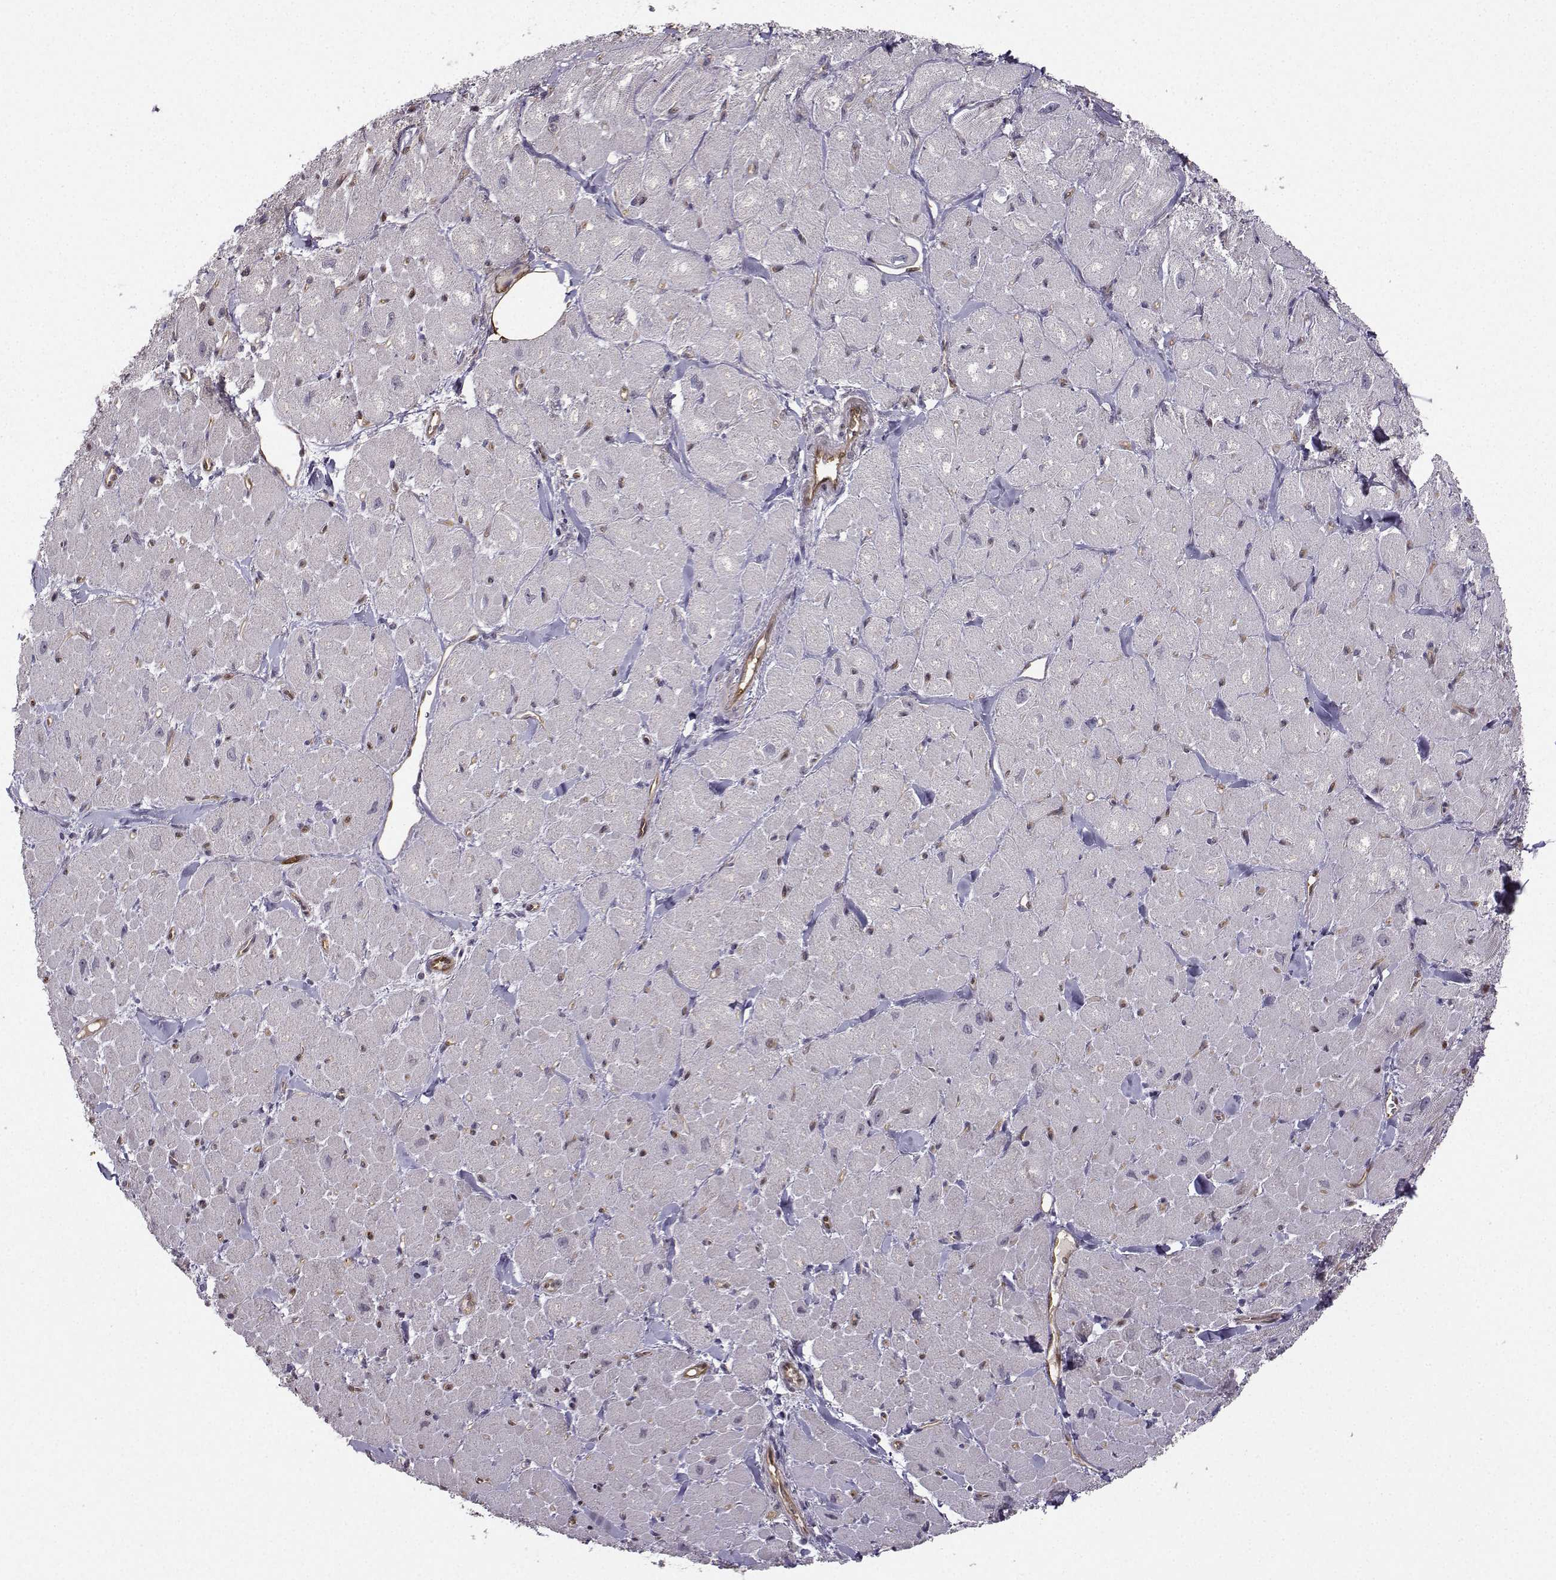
{"staining": {"intensity": "negative", "quantity": "none", "location": "none"}, "tissue": "heart muscle", "cell_type": "Cardiomyocytes", "image_type": "normal", "snomed": [{"axis": "morphology", "description": "Normal tissue, NOS"}, {"axis": "topography", "description": "Heart"}], "caption": "High magnification brightfield microscopy of normal heart muscle stained with DAB (brown) and counterstained with hematoxylin (blue): cardiomyocytes show no significant staining.", "gene": "NQO1", "patient": {"sex": "male", "age": 60}}